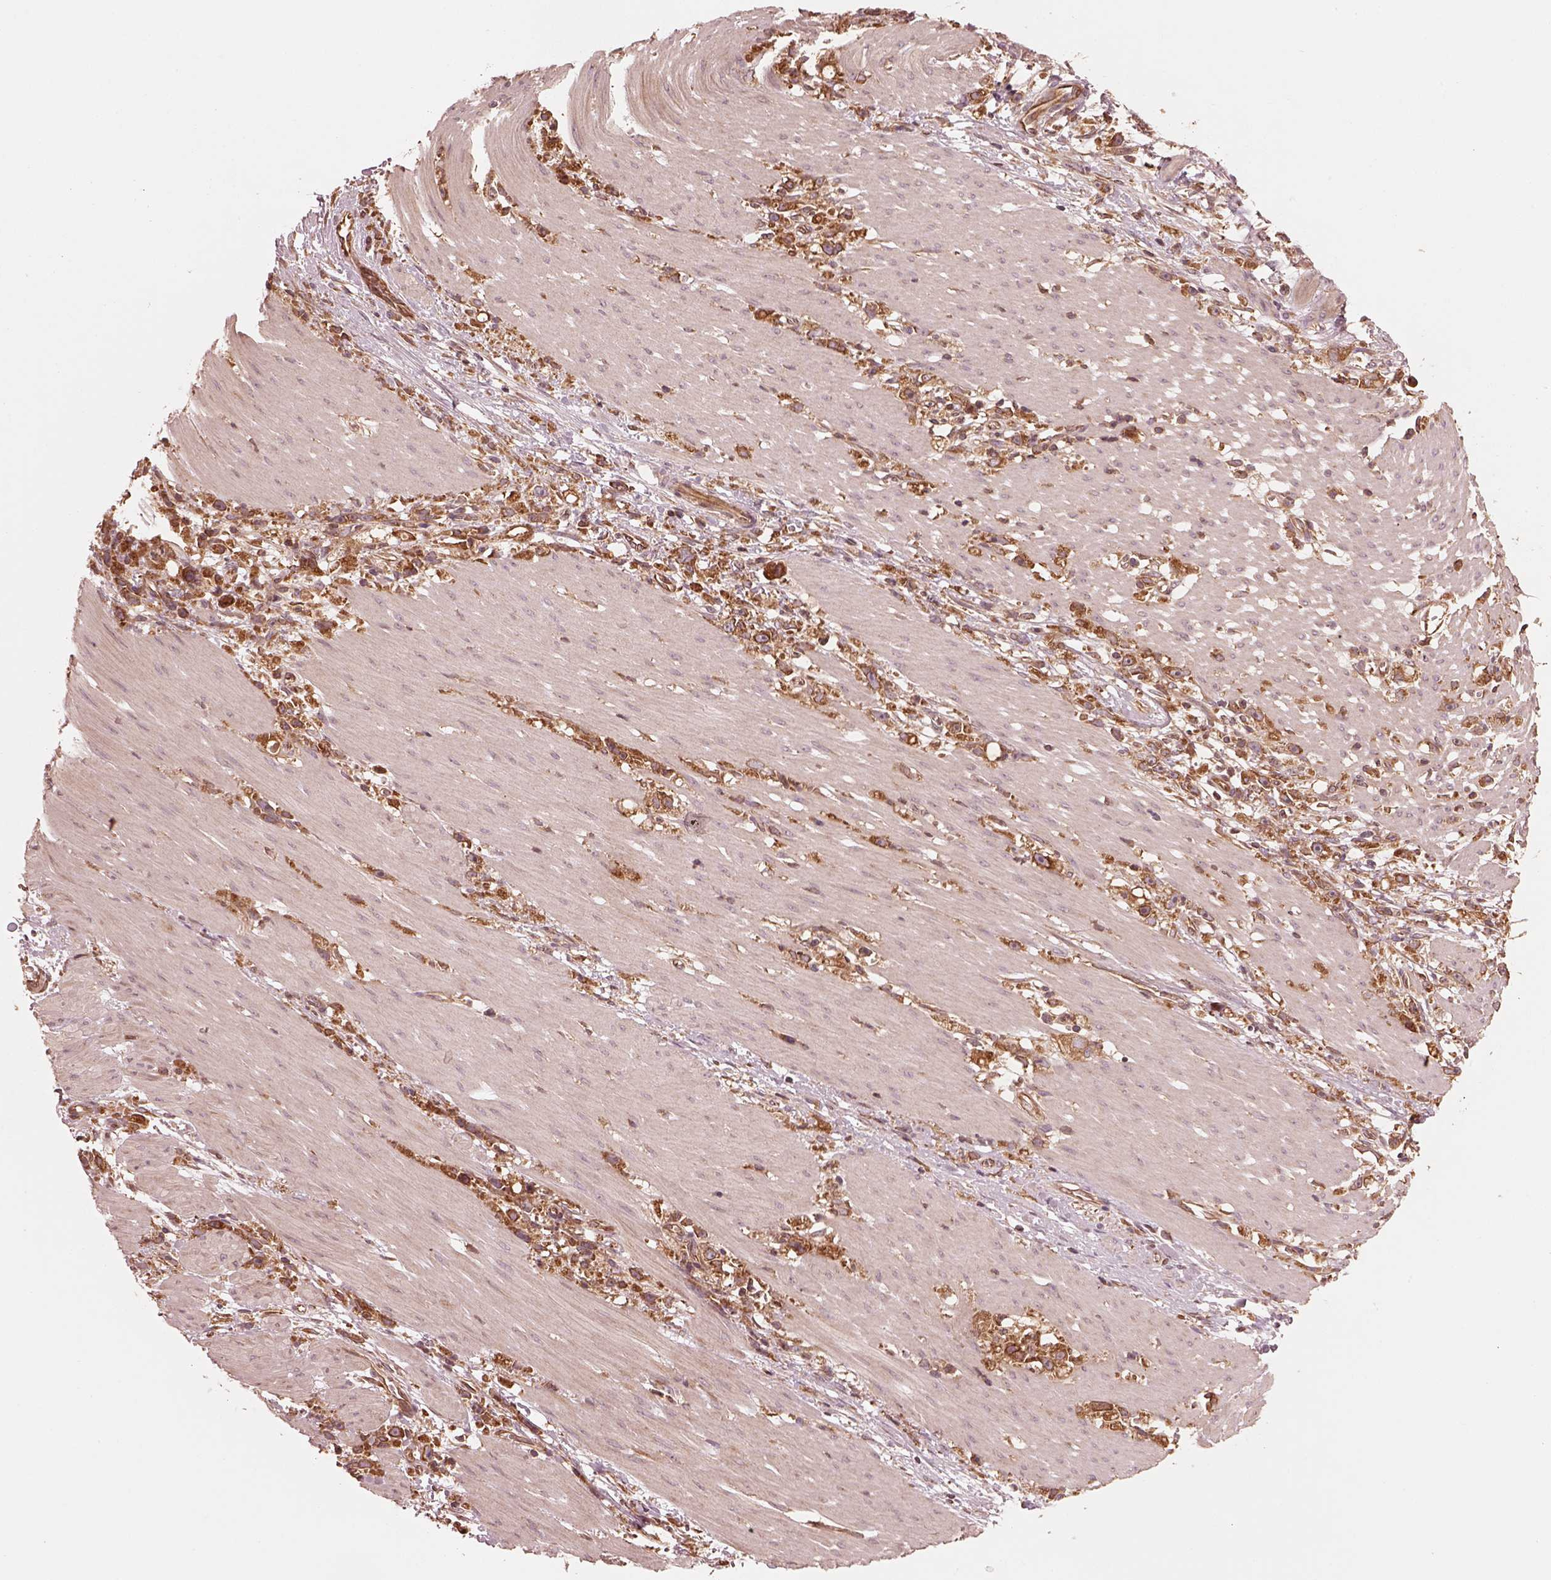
{"staining": {"intensity": "moderate", "quantity": ">75%", "location": "cytoplasmic/membranous"}, "tissue": "stomach cancer", "cell_type": "Tumor cells", "image_type": "cancer", "snomed": [{"axis": "morphology", "description": "Adenocarcinoma, NOS"}, {"axis": "topography", "description": "Stomach"}], "caption": "A photomicrograph showing moderate cytoplasmic/membranous expression in approximately >75% of tumor cells in adenocarcinoma (stomach), as visualized by brown immunohistochemical staining.", "gene": "PIK3R2", "patient": {"sex": "female", "age": 59}}